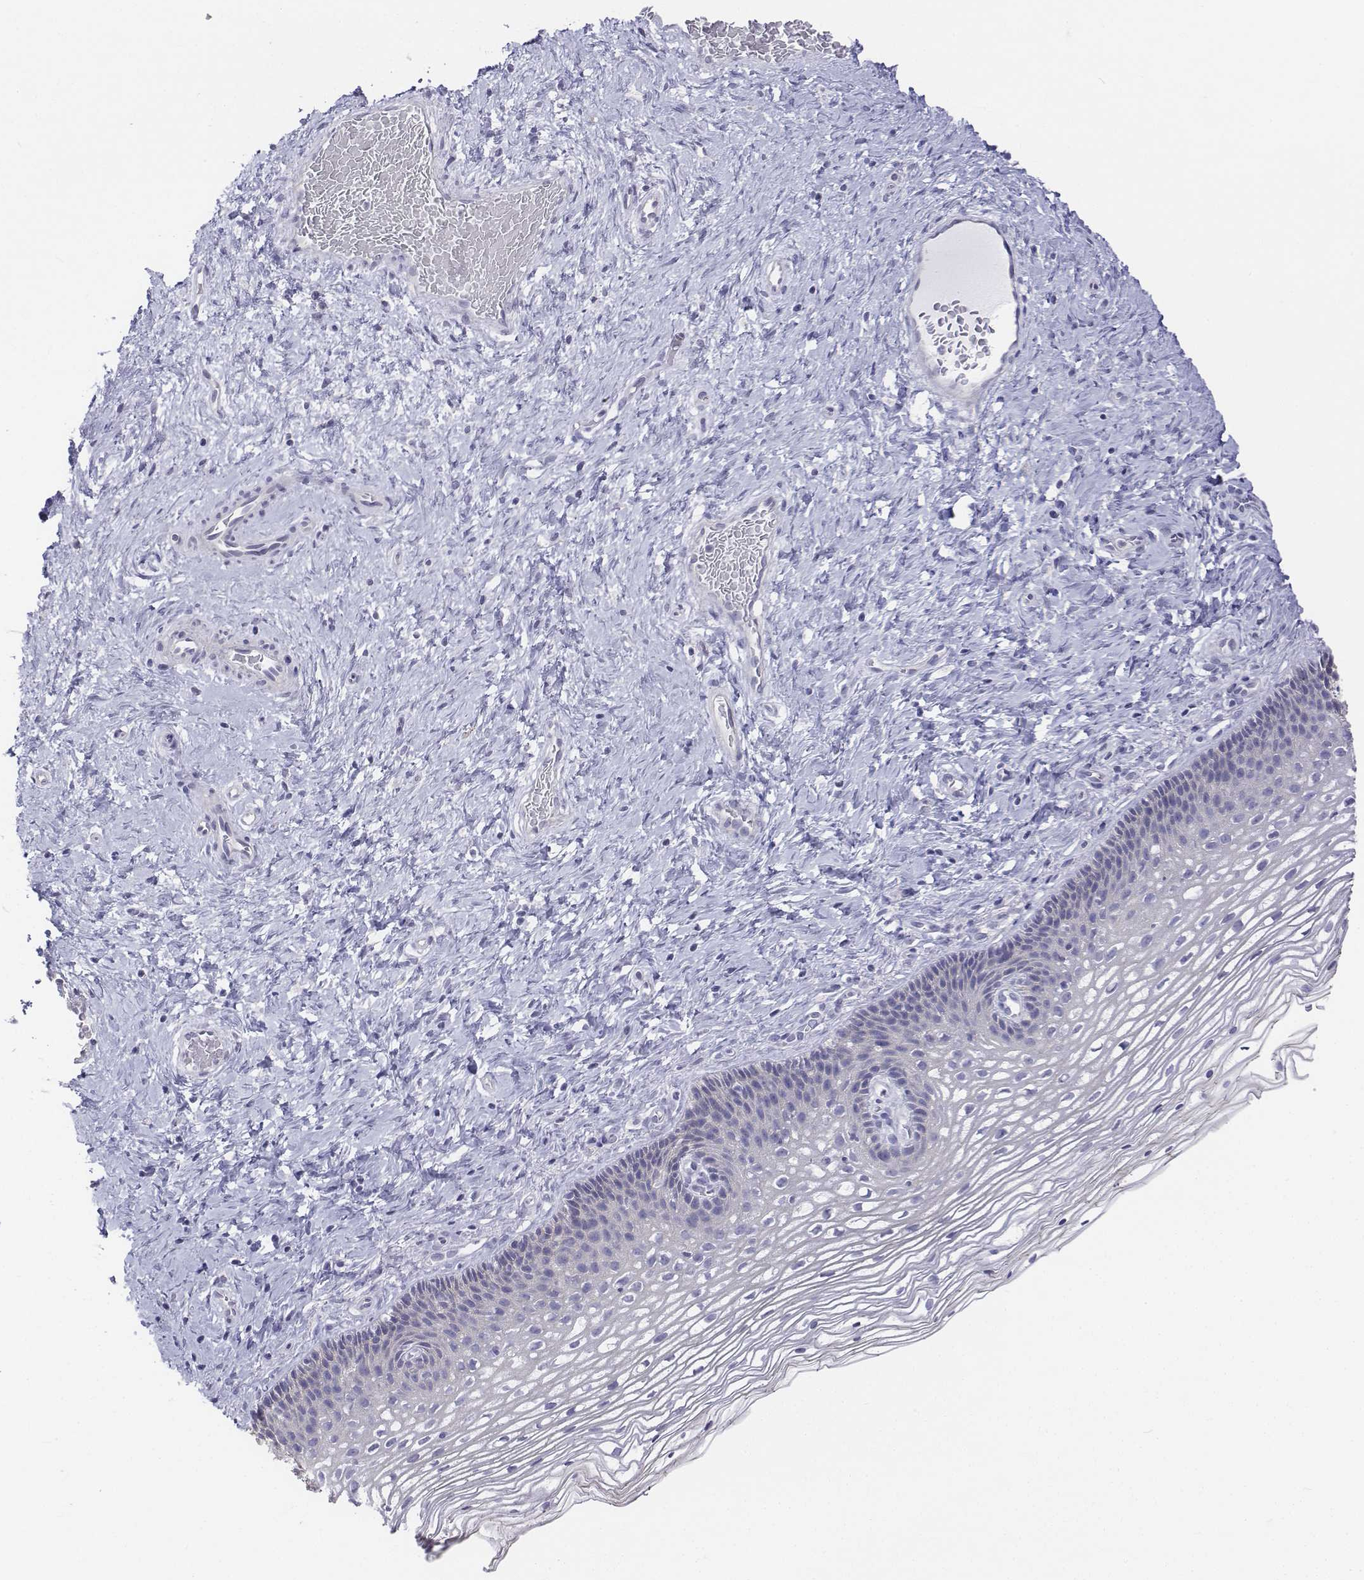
{"staining": {"intensity": "negative", "quantity": "none", "location": "none"}, "tissue": "cervix", "cell_type": "Glandular cells", "image_type": "normal", "snomed": [{"axis": "morphology", "description": "Normal tissue, NOS"}, {"axis": "topography", "description": "Cervix"}], "caption": "The immunohistochemistry image has no significant staining in glandular cells of cervix. The staining is performed using DAB (3,3'-diaminobenzidine) brown chromogen with nuclei counter-stained in using hematoxylin.", "gene": "LGSN", "patient": {"sex": "female", "age": 34}}